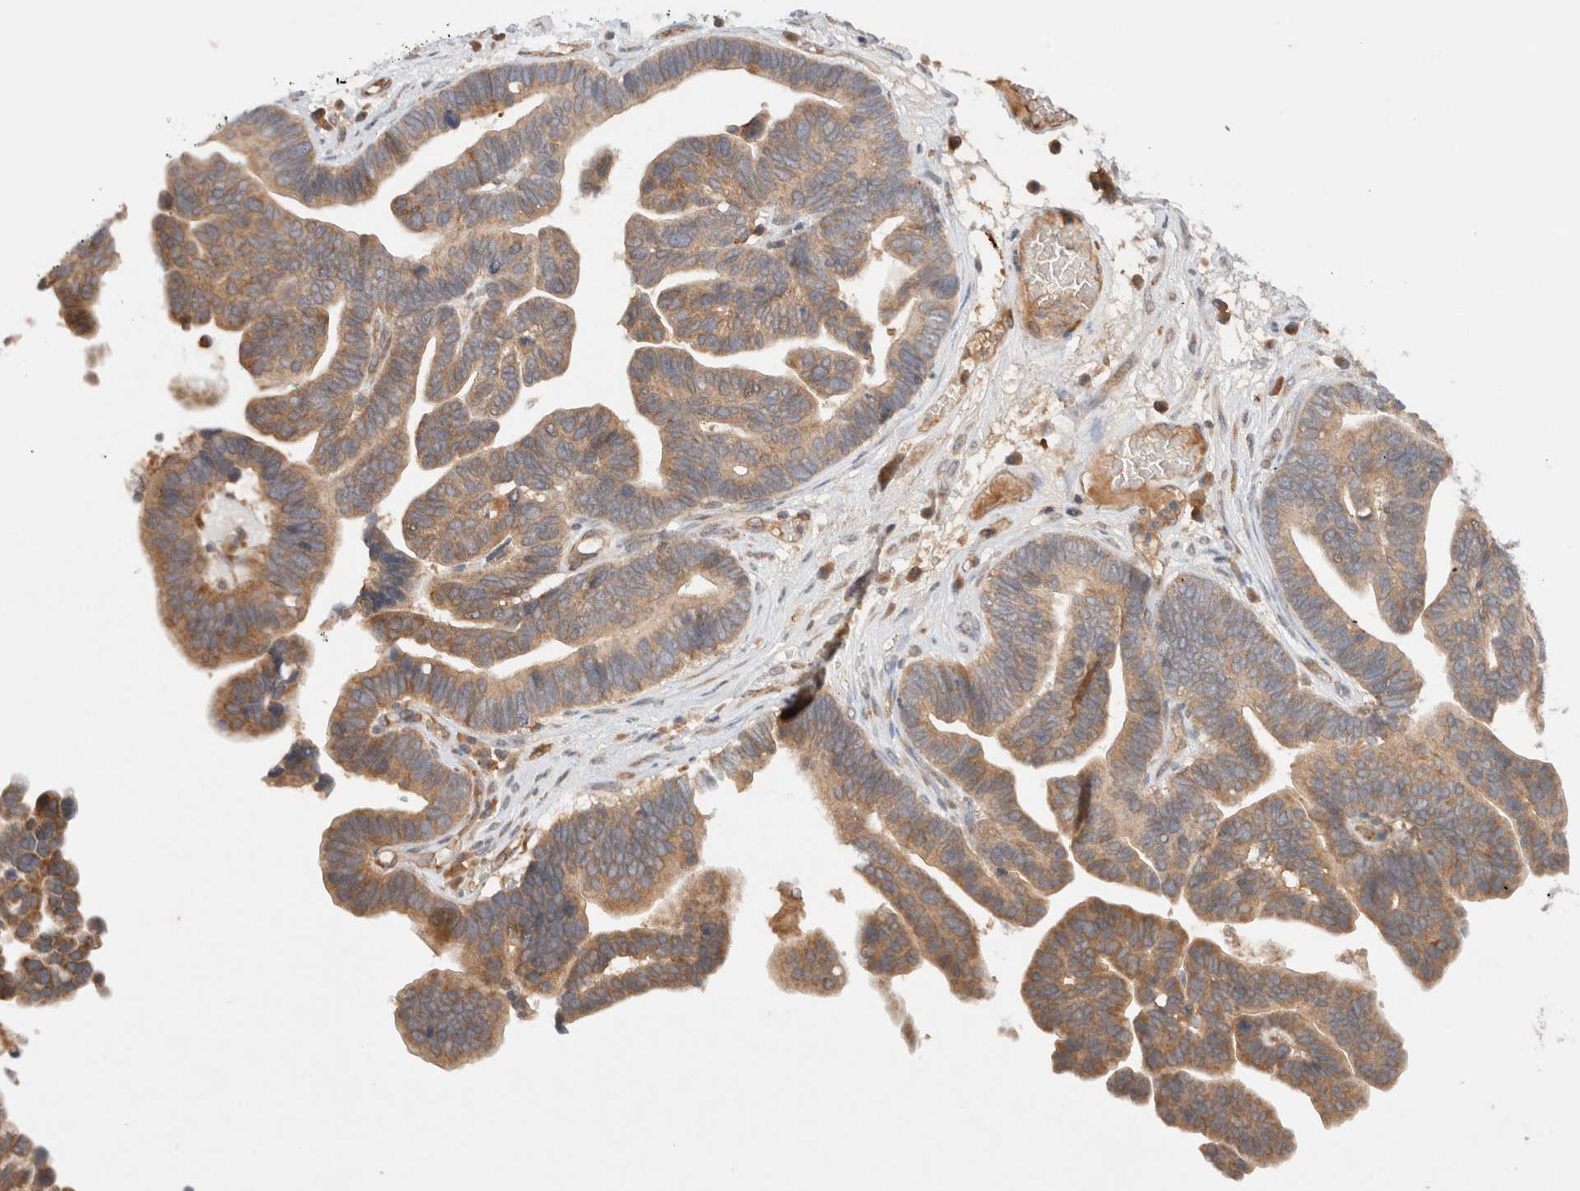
{"staining": {"intensity": "moderate", "quantity": ">75%", "location": "cytoplasmic/membranous"}, "tissue": "ovarian cancer", "cell_type": "Tumor cells", "image_type": "cancer", "snomed": [{"axis": "morphology", "description": "Cystadenocarcinoma, serous, NOS"}, {"axis": "topography", "description": "Ovary"}], "caption": "This is an image of IHC staining of serous cystadenocarcinoma (ovarian), which shows moderate positivity in the cytoplasmic/membranous of tumor cells.", "gene": "KLHL20", "patient": {"sex": "female", "age": 56}}